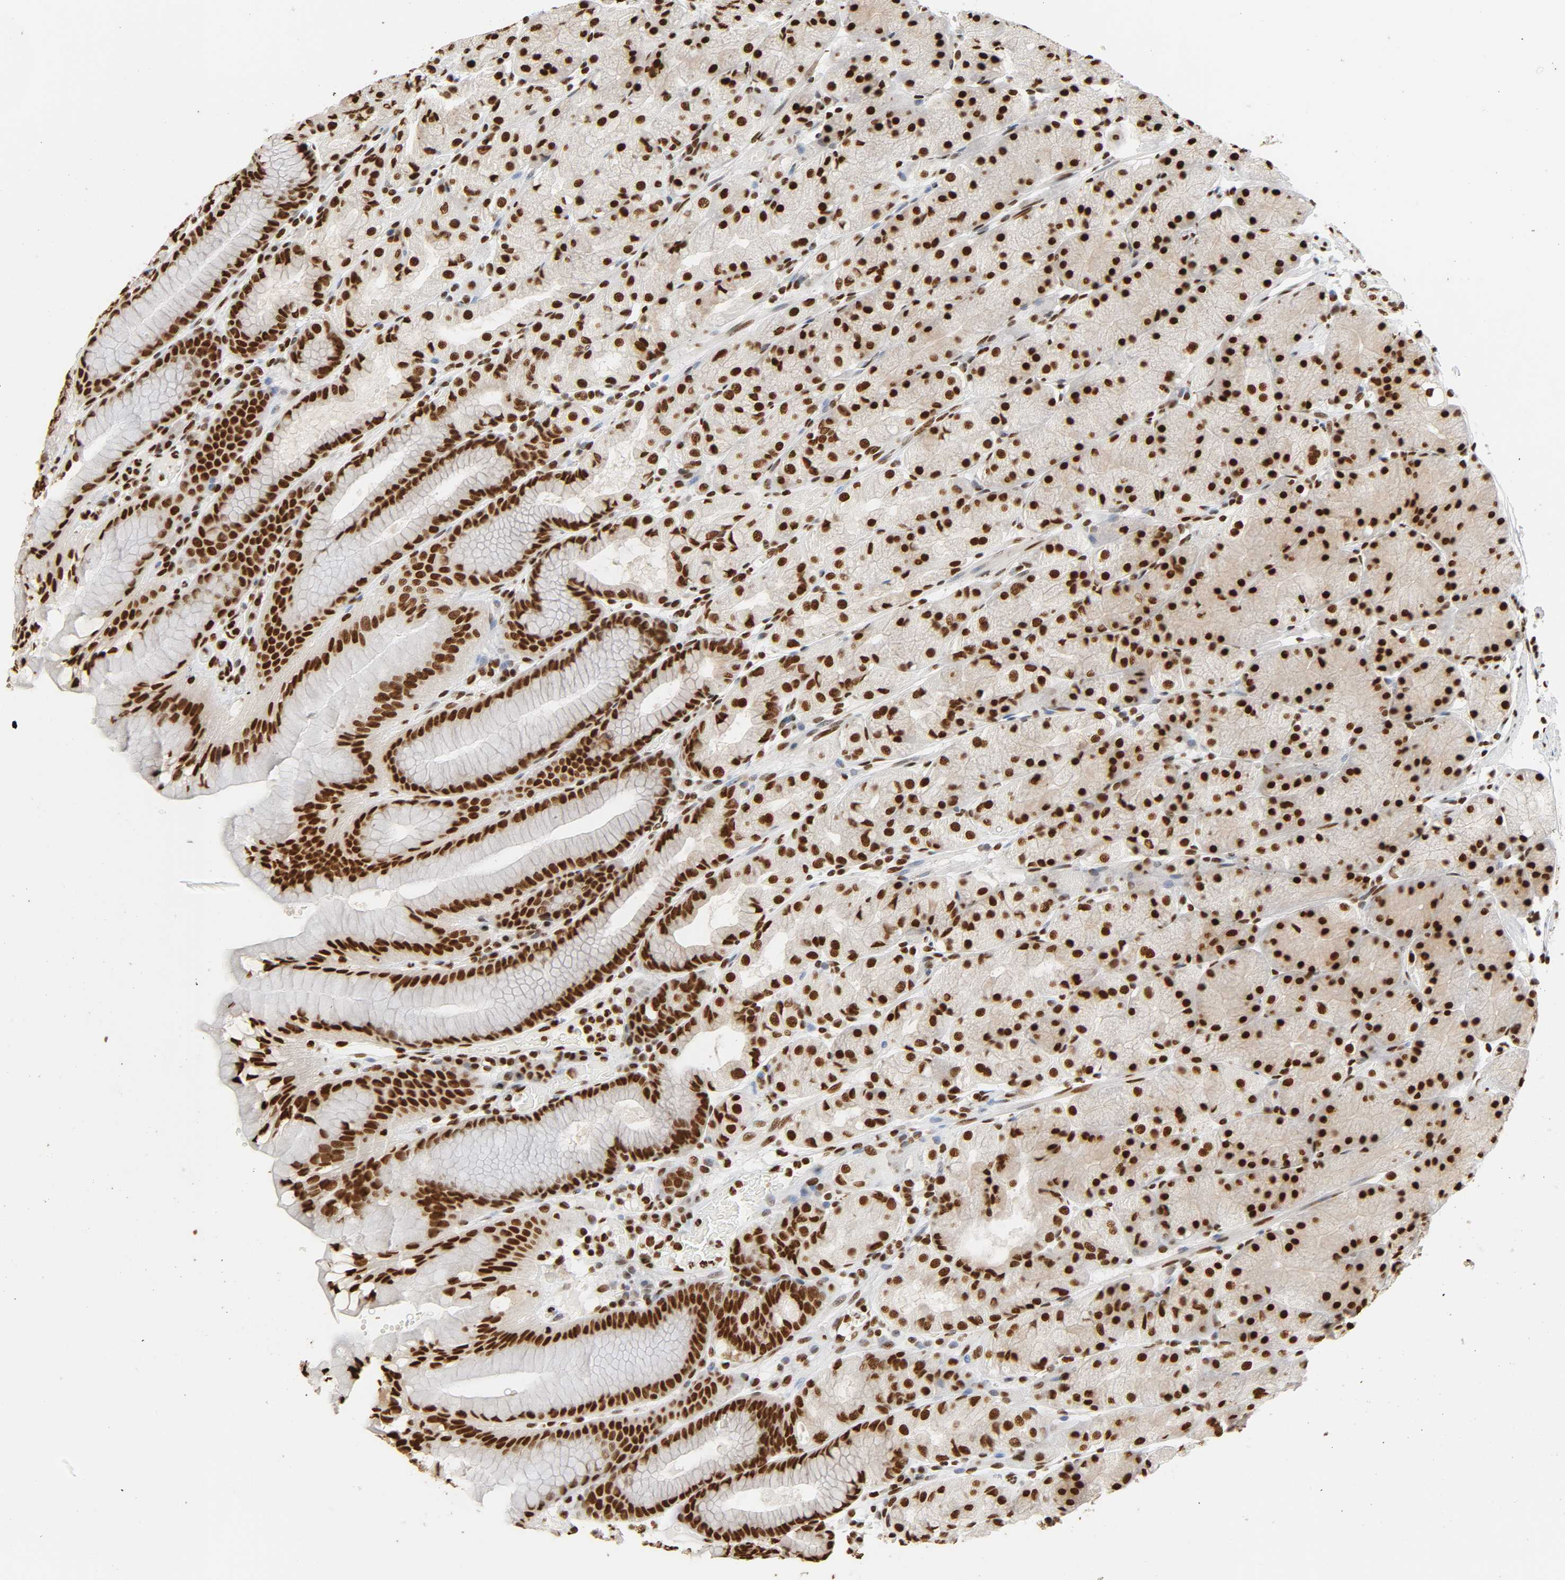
{"staining": {"intensity": "strong", "quantity": ">75%", "location": "nuclear"}, "tissue": "stomach", "cell_type": "Glandular cells", "image_type": "normal", "snomed": [{"axis": "morphology", "description": "Normal tissue, NOS"}, {"axis": "topography", "description": "Stomach, upper"}, {"axis": "topography", "description": "Stomach"}], "caption": "Immunohistochemical staining of unremarkable stomach exhibits strong nuclear protein expression in approximately >75% of glandular cells.", "gene": "HNRNPC", "patient": {"sex": "male", "age": 76}}